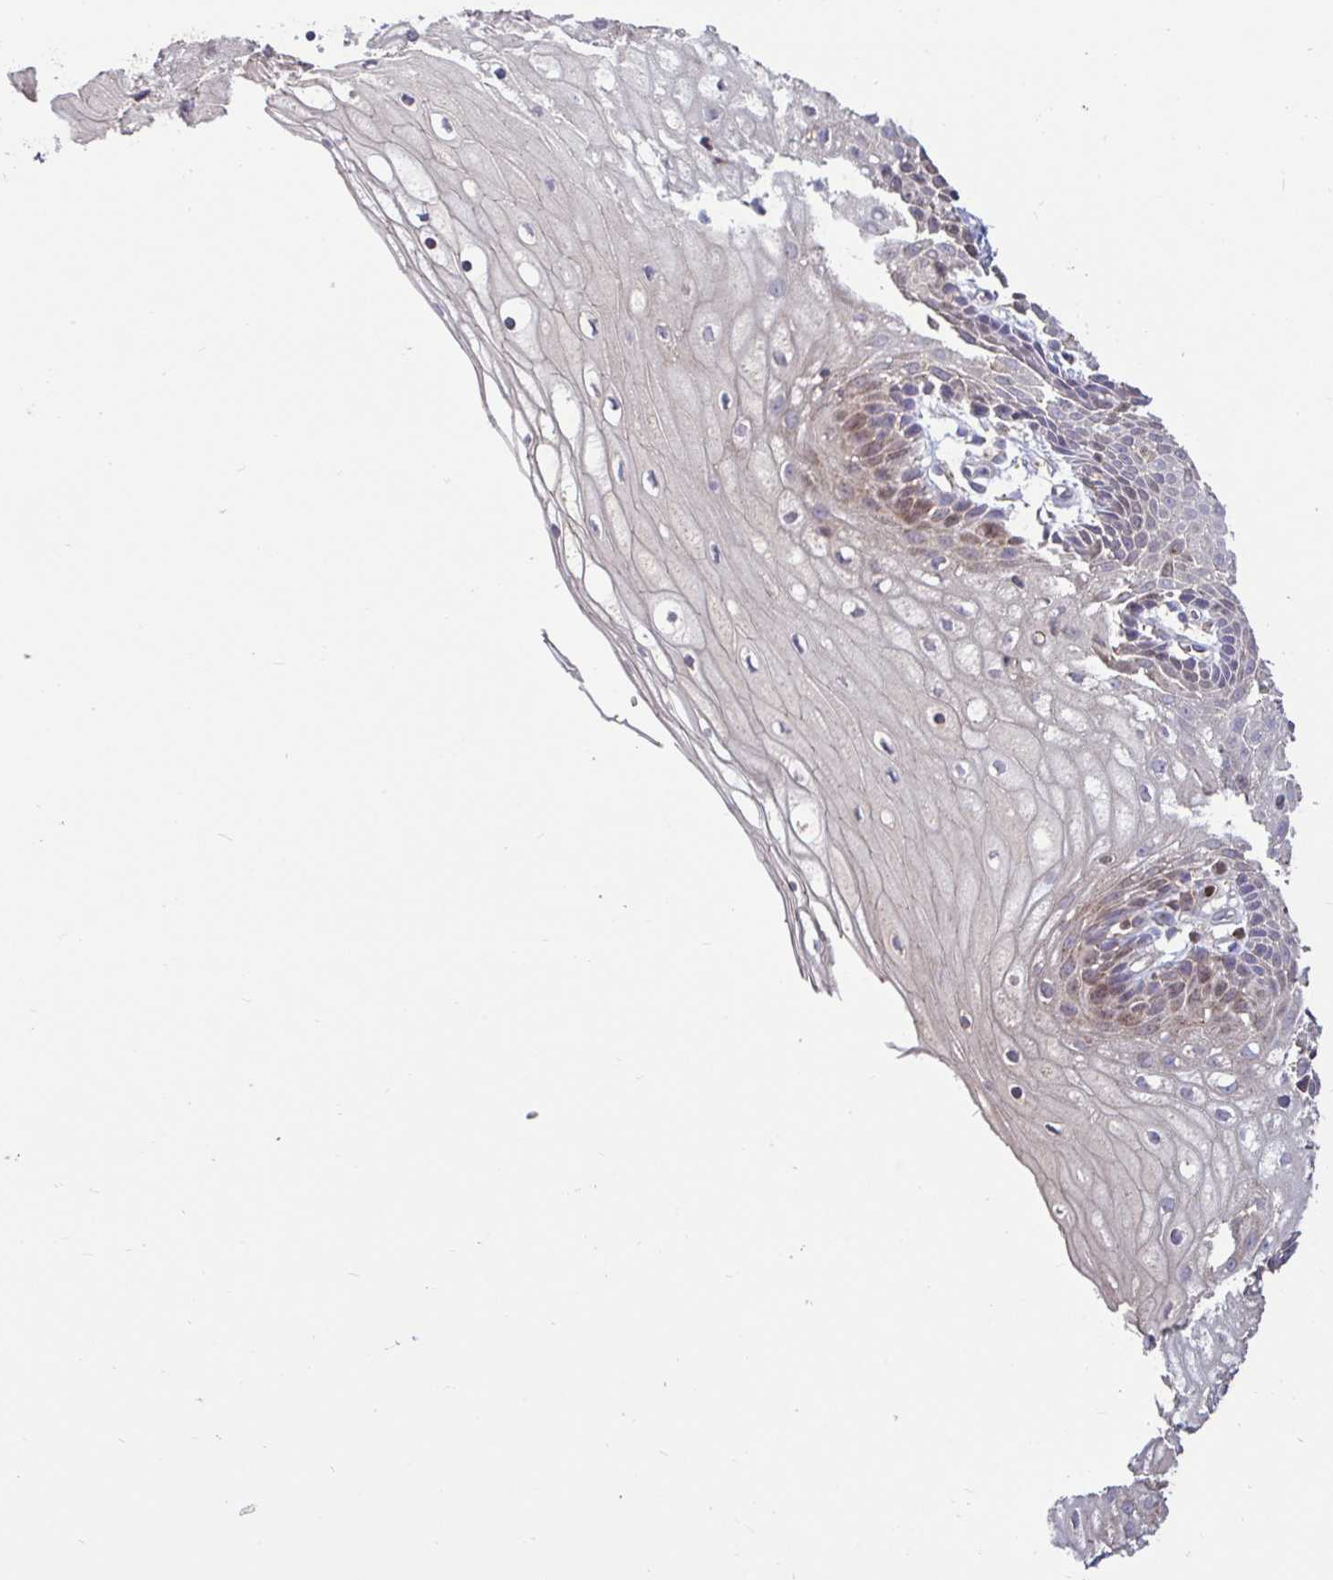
{"staining": {"intensity": "moderate", "quantity": ">75%", "location": "cytoplasmic/membranous"}, "tissue": "cervix", "cell_type": "Glandular cells", "image_type": "normal", "snomed": [{"axis": "morphology", "description": "Normal tissue, NOS"}, {"axis": "topography", "description": "Cervix"}], "caption": "Moderate cytoplasmic/membranous expression is present in about >75% of glandular cells in unremarkable cervix.", "gene": "SPRY1", "patient": {"sex": "female", "age": 36}}